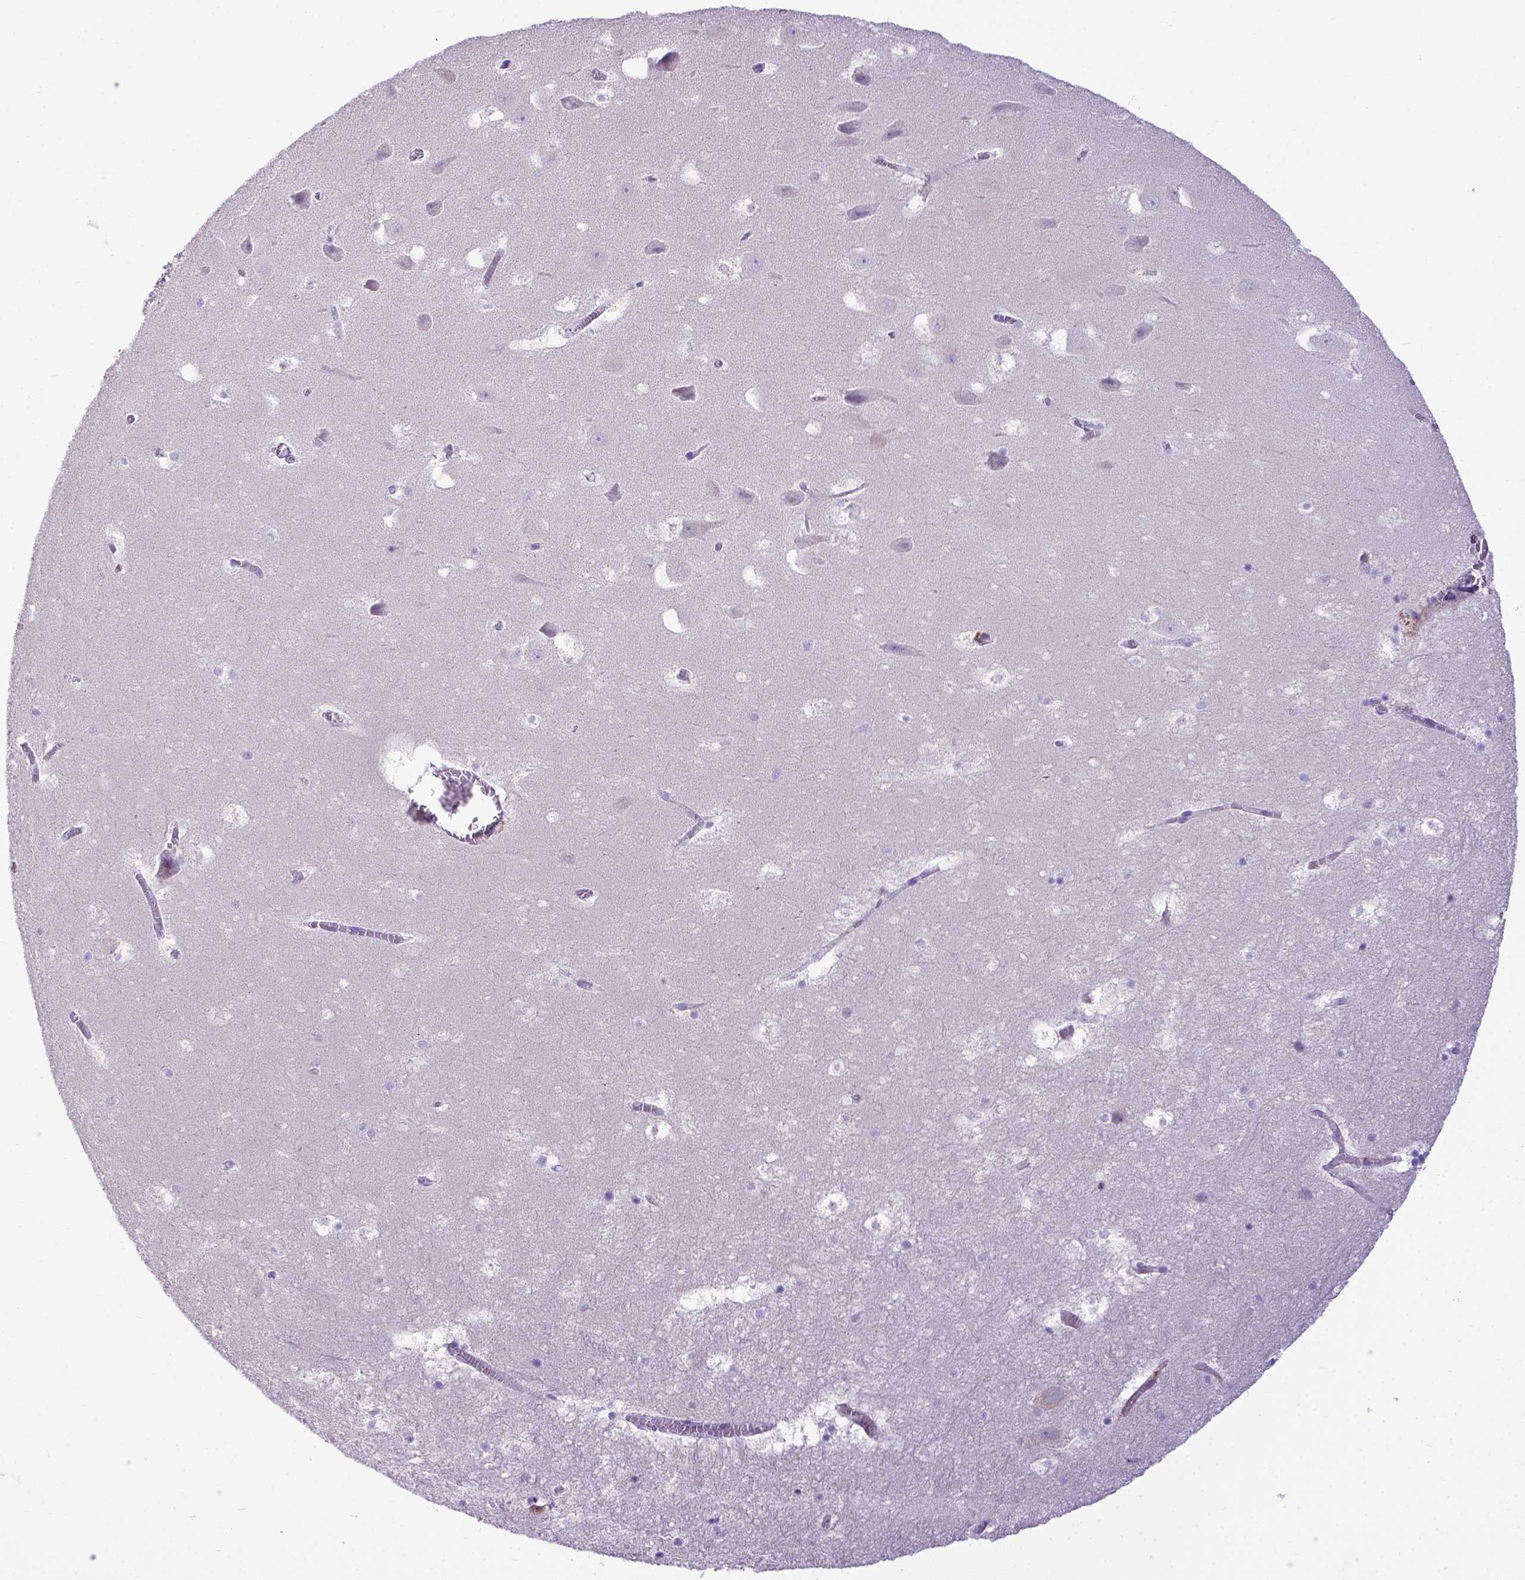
{"staining": {"intensity": "negative", "quantity": "none", "location": "none"}, "tissue": "hippocampus", "cell_type": "Glial cells", "image_type": "normal", "snomed": [{"axis": "morphology", "description": "Normal tissue, NOS"}, {"axis": "topography", "description": "Hippocampus"}], "caption": "A high-resolution micrograph shows immunohistochemistry staining of normal hippocampus, which displays no significant staining in glial cells. Nuclei are stained in blue.", "gene": "CFAP300", "patient": {"sex": "male", "age": 45}}